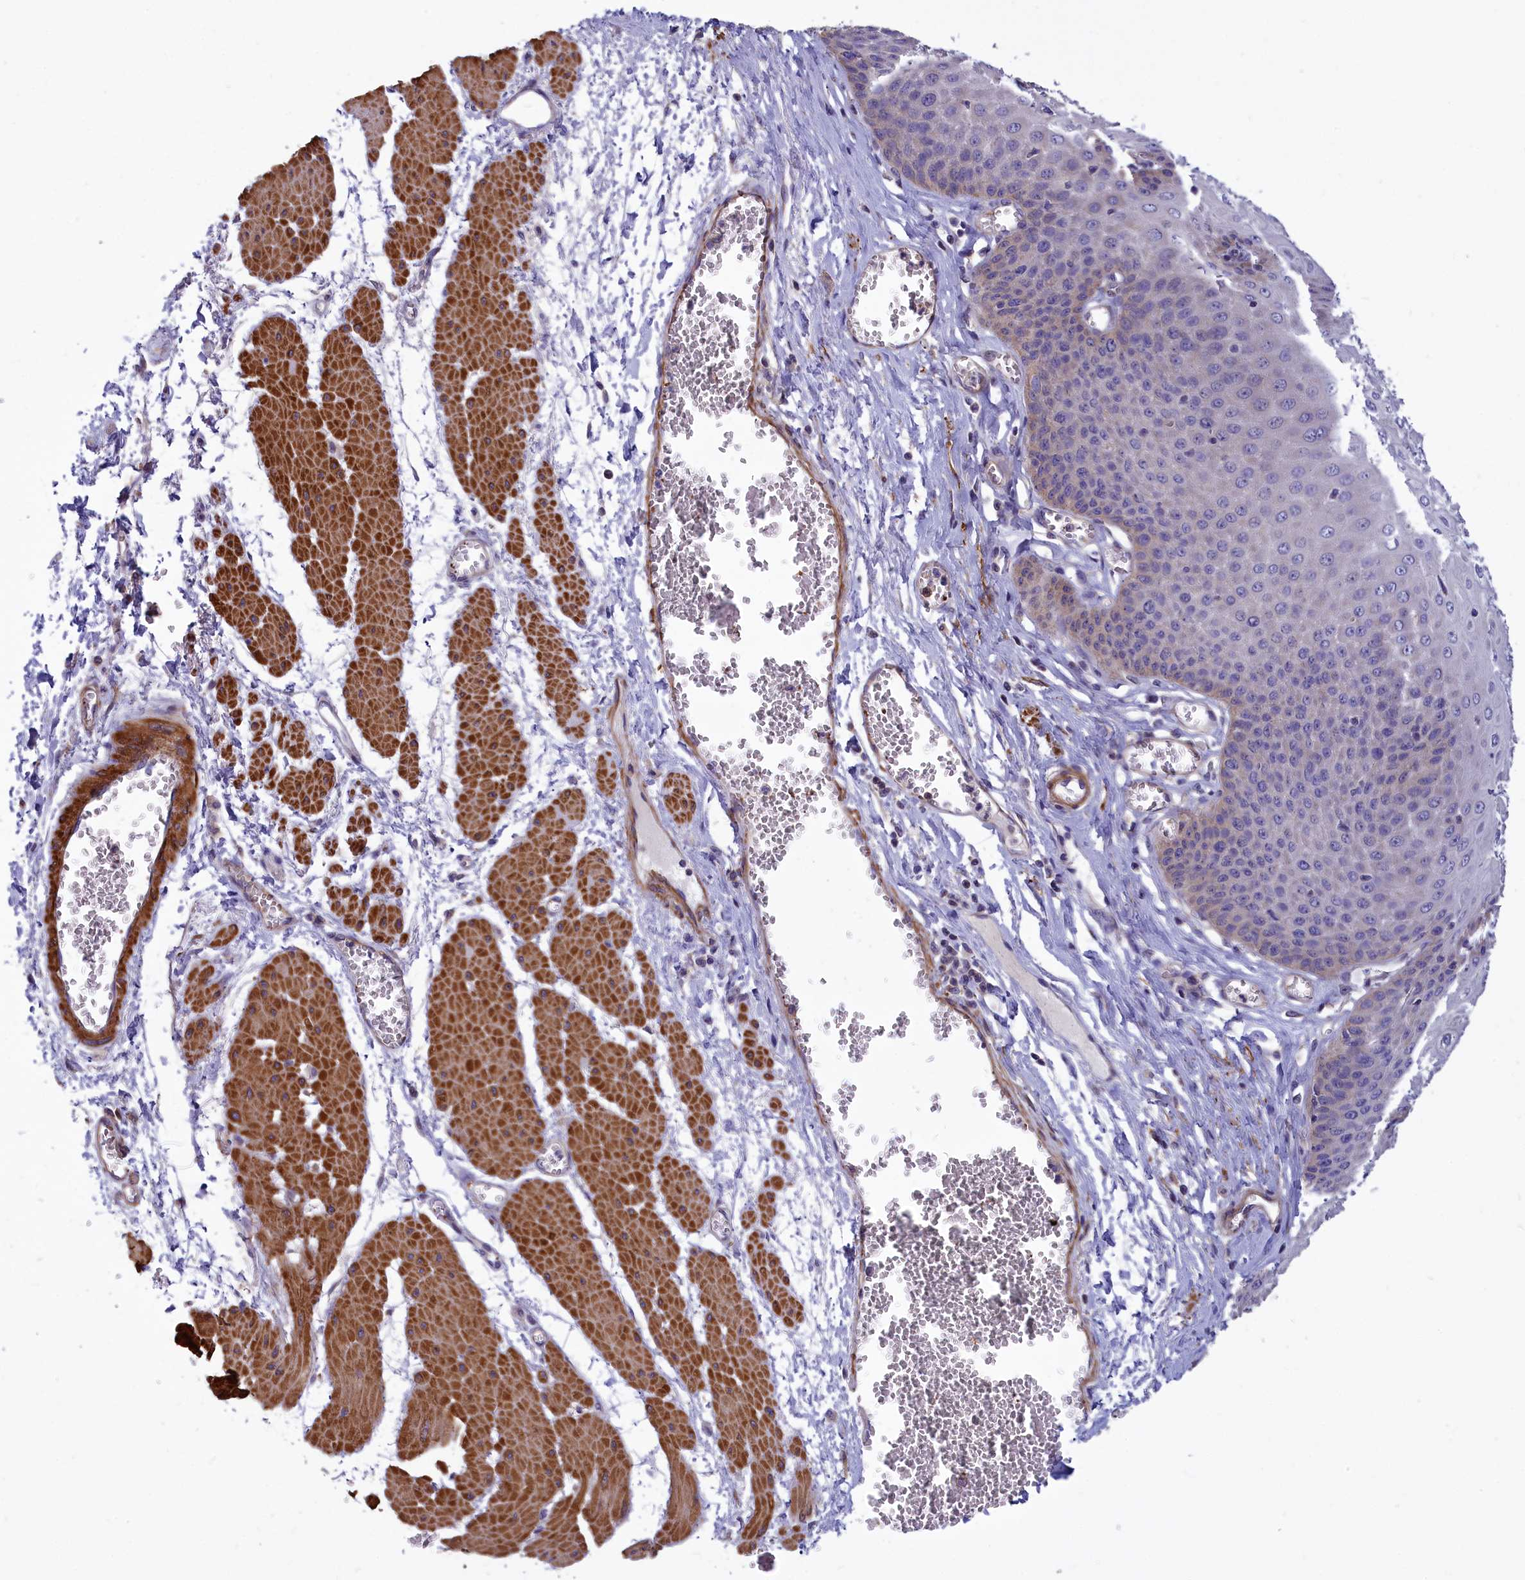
{"staining": {"intensity": "weak", "quantity": "<25%", "location": "cytoplasmic/membranous"}, "tissue": "esophagus", "cell_type": "Squamous epithelial cells", "image_type": "normal", "snomed": [{"axis": "morphology", "description": "Normal tissue, NOS"}, {"axis": "topography", "description": "Esophagus"}], "caption": "Protein analysis of benign esophagus exhibits no significant positivity in squamous epithelial cells.", "gene": "AMDHD2", "patient": {"sex": "male", "age": 60}}